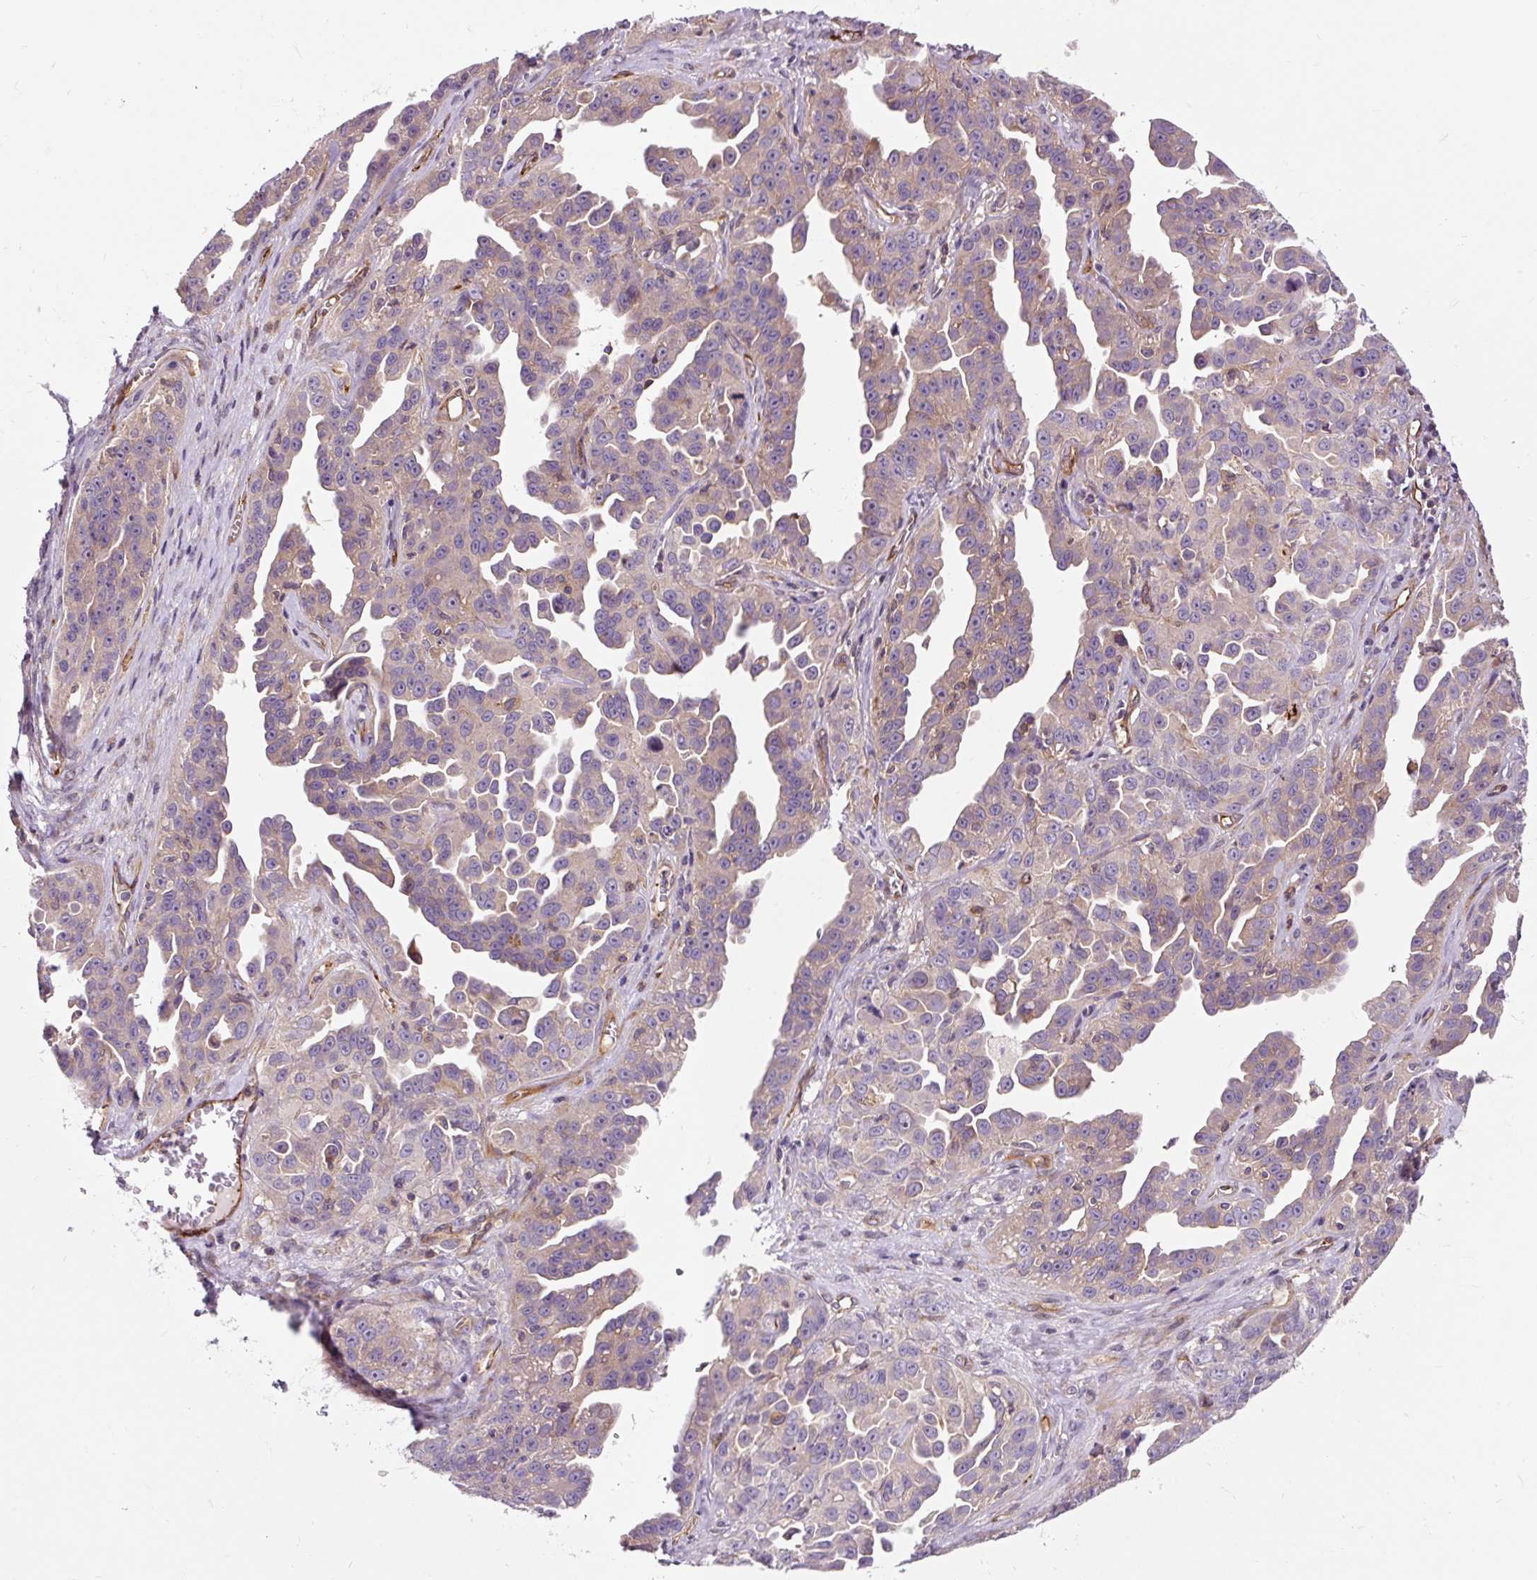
{"staining": {"intensity": "weak", "quantity": "25%-75%", "location": "cytoplasmic/membranous"}, "tissue": "ovarian cancer", "cell_type": "Tumor cells", "image_type": "cancer", "snomed": [{"axis": "morphology", "description": "Cystadenocarcinoma, serous, NOS"}, {"axis": "topography", "description": "Ovary"}], "caption": "Ovarian cancer was stained to show a protein in brown. There is low levels of weak cytoplasmic/membranous staining in approximately 25%-75% of tumor cells. (DAB (3,3'-diaminobenzidine) IHC, brown staining for protein, blue staining for nuclei).", "gene": "PCDHGB3", "patient": {"sex": "female", "age": 75}}